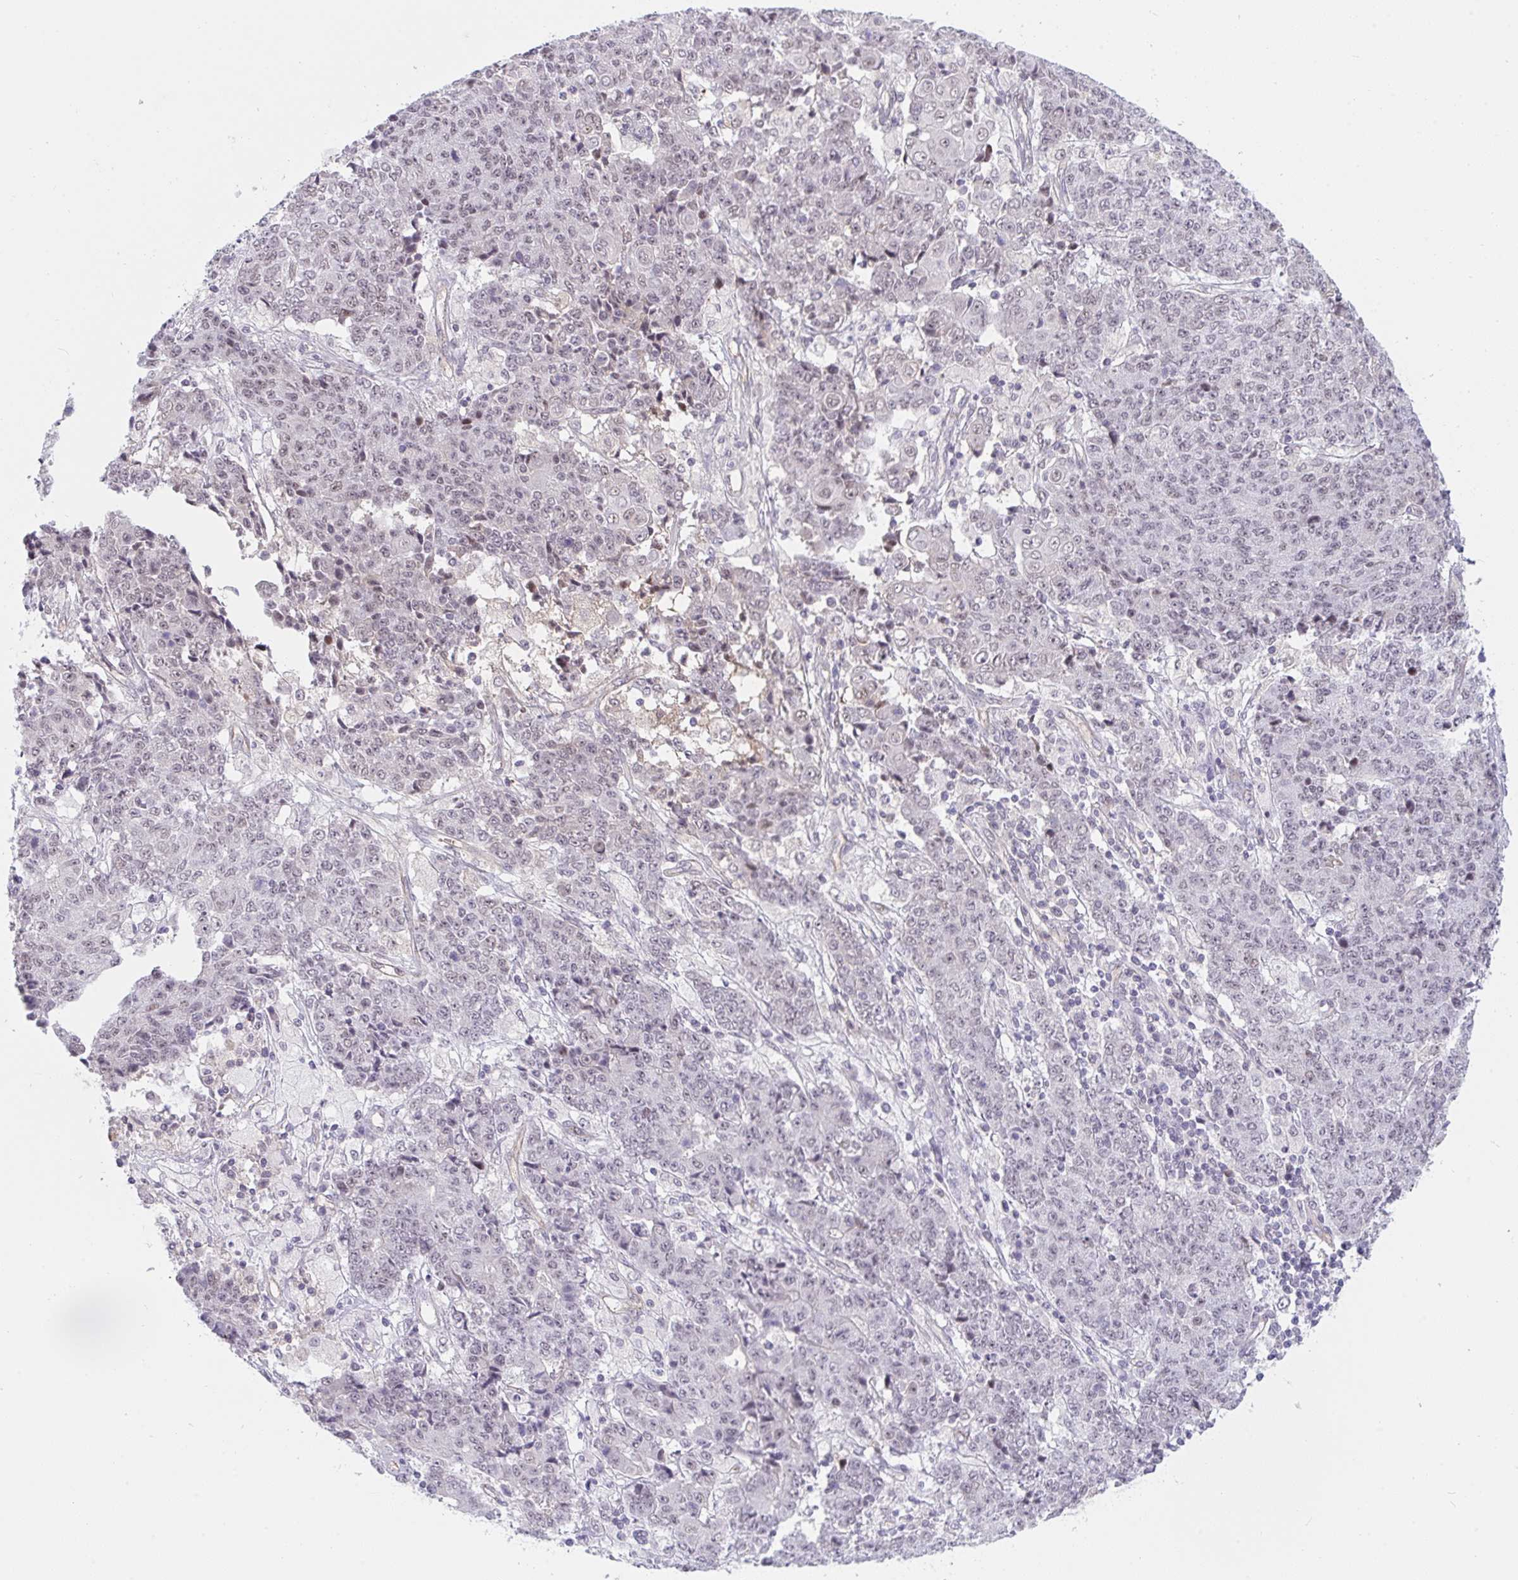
{"staining": {"intensity": "weak", "quantity": "<25%", "location": "nuclear"}, "tissue": "ovarian cancer", "cell_type": "Tumor cells", "image_type": "cancer", "snomed": [{"axis": "morphology", "description": "Carcinoma, endometroid"}, {"axis": "topography", "description": "Ovary"}], "caption": "Protein analysis of ovarian cancer displays no significant staining in tumor cells.", "gene": "DSCAML1", "patient": {"sex": "female", "age": 42}}